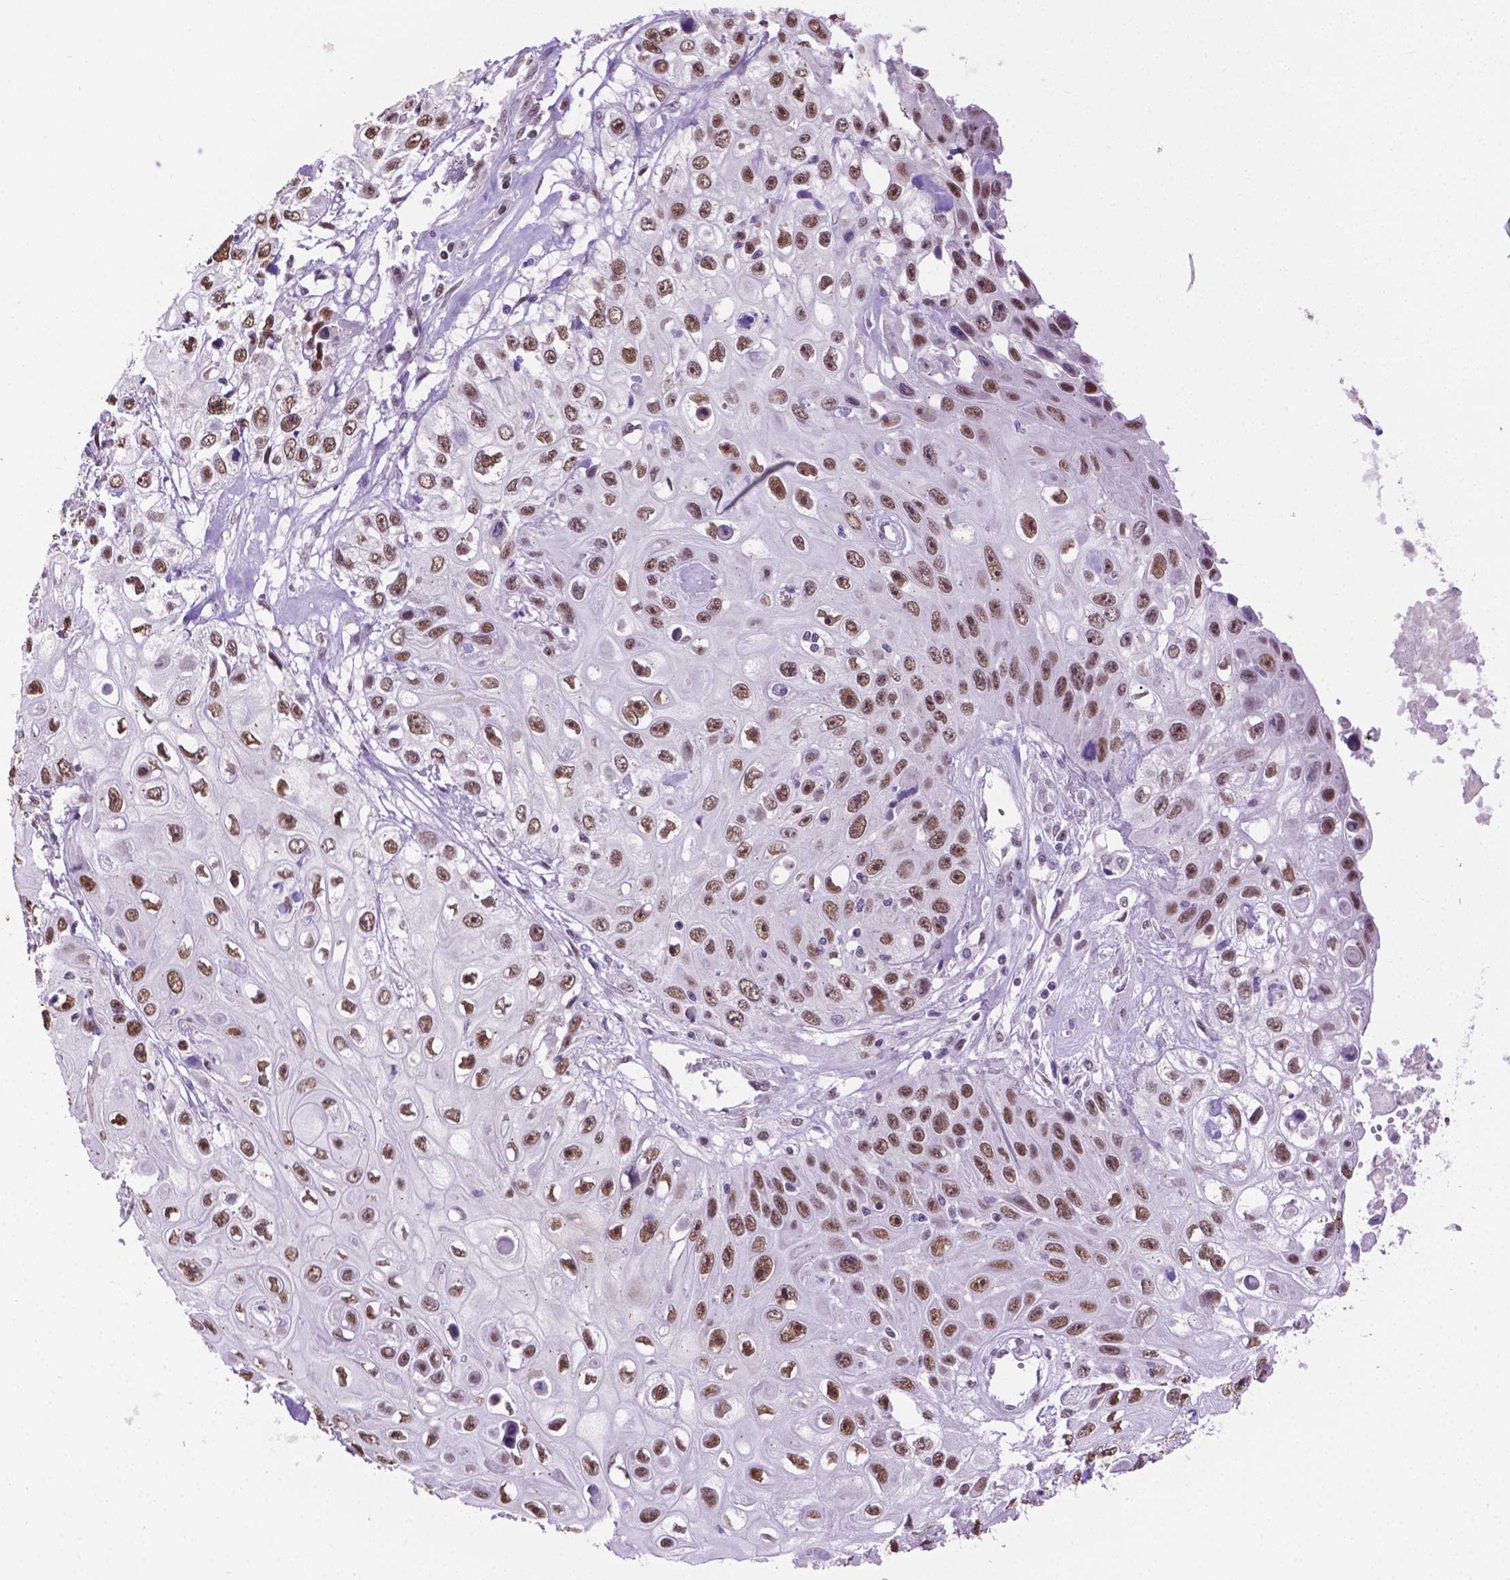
{"staining": {"intensity": "moderate", "quantity": ">75%", "location": "nuclear"}, "tissue": "skin cancer", "cell_type": "Tumor cells", "image_type": "cancer", "snomed": [{"axis": "morphology", "description": "Squamous cell carcinoma, NOS"}, {"axis": "topography", "description": "Skin"}], "caption": "Skin cancer stained with immunohistochemistry (IHC) reveals moderate nuclear positivity in approximately >75% of tumor cells. (brown staining indicates protein expression, while blue staining denotes nuclei).", "gene": "ABI2", "patient": {"sex": "male", "age": 82}}